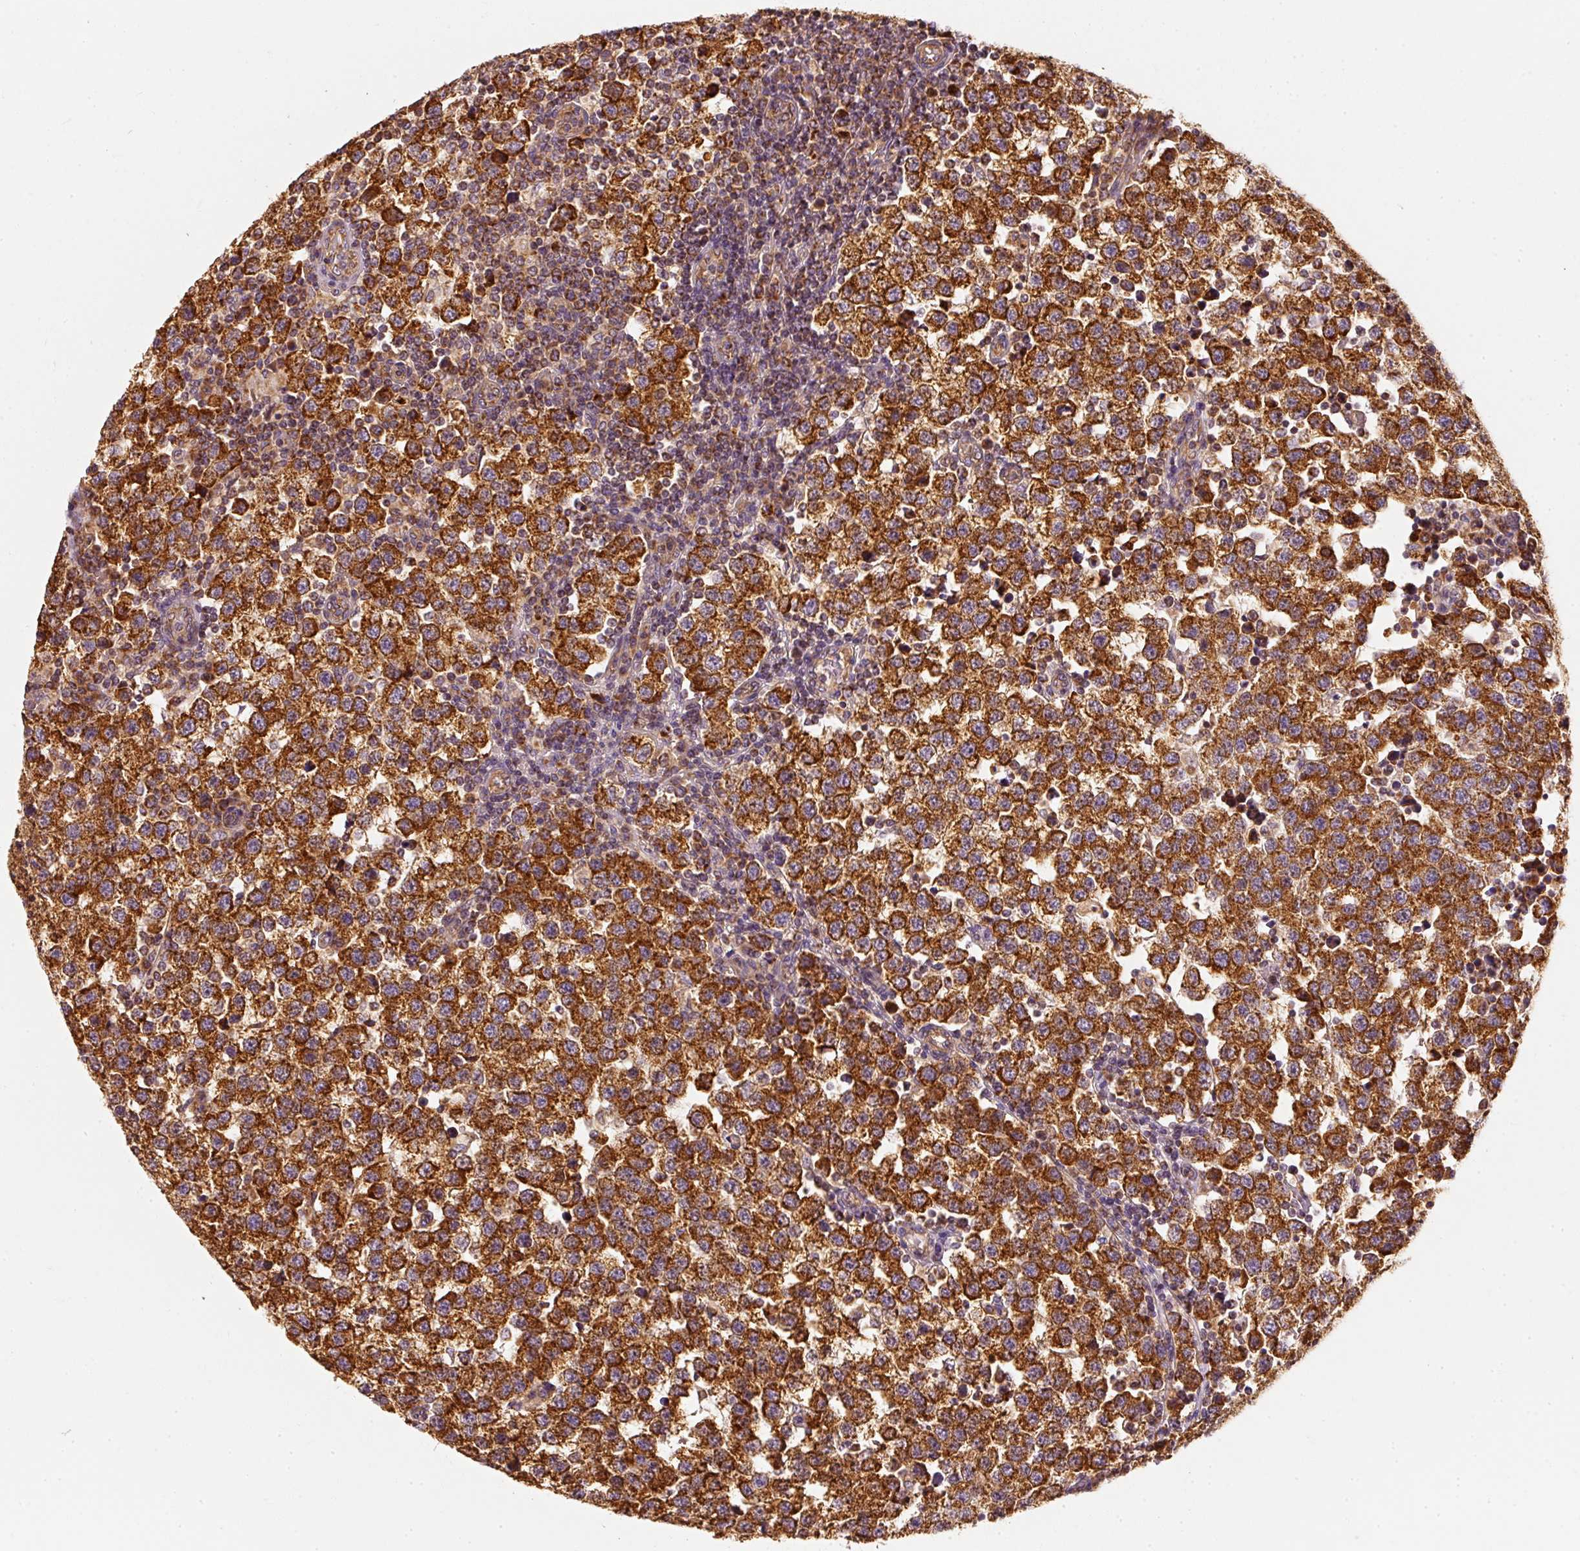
{"staining": {"intensity": "strong", "quantity": ">75%", "location": "cytoplasmic/membranous"}, "tissue": "testis cancer", "cell_type": "Tumor cells", "image_type": "cancer", "snomed": [{"axis": "morphology", "description": "Seminoma, NOS"}, {"axis": "topography", "description": "Testis"}], "caption": "Testis cancer stained for a protein (brown) demonstrates strong cytoplasmic/membranous positive positivity in approximately >75% of tumor cells.", "gene": "TOMM40", "patient": {"sex": "male", "age": 34}}